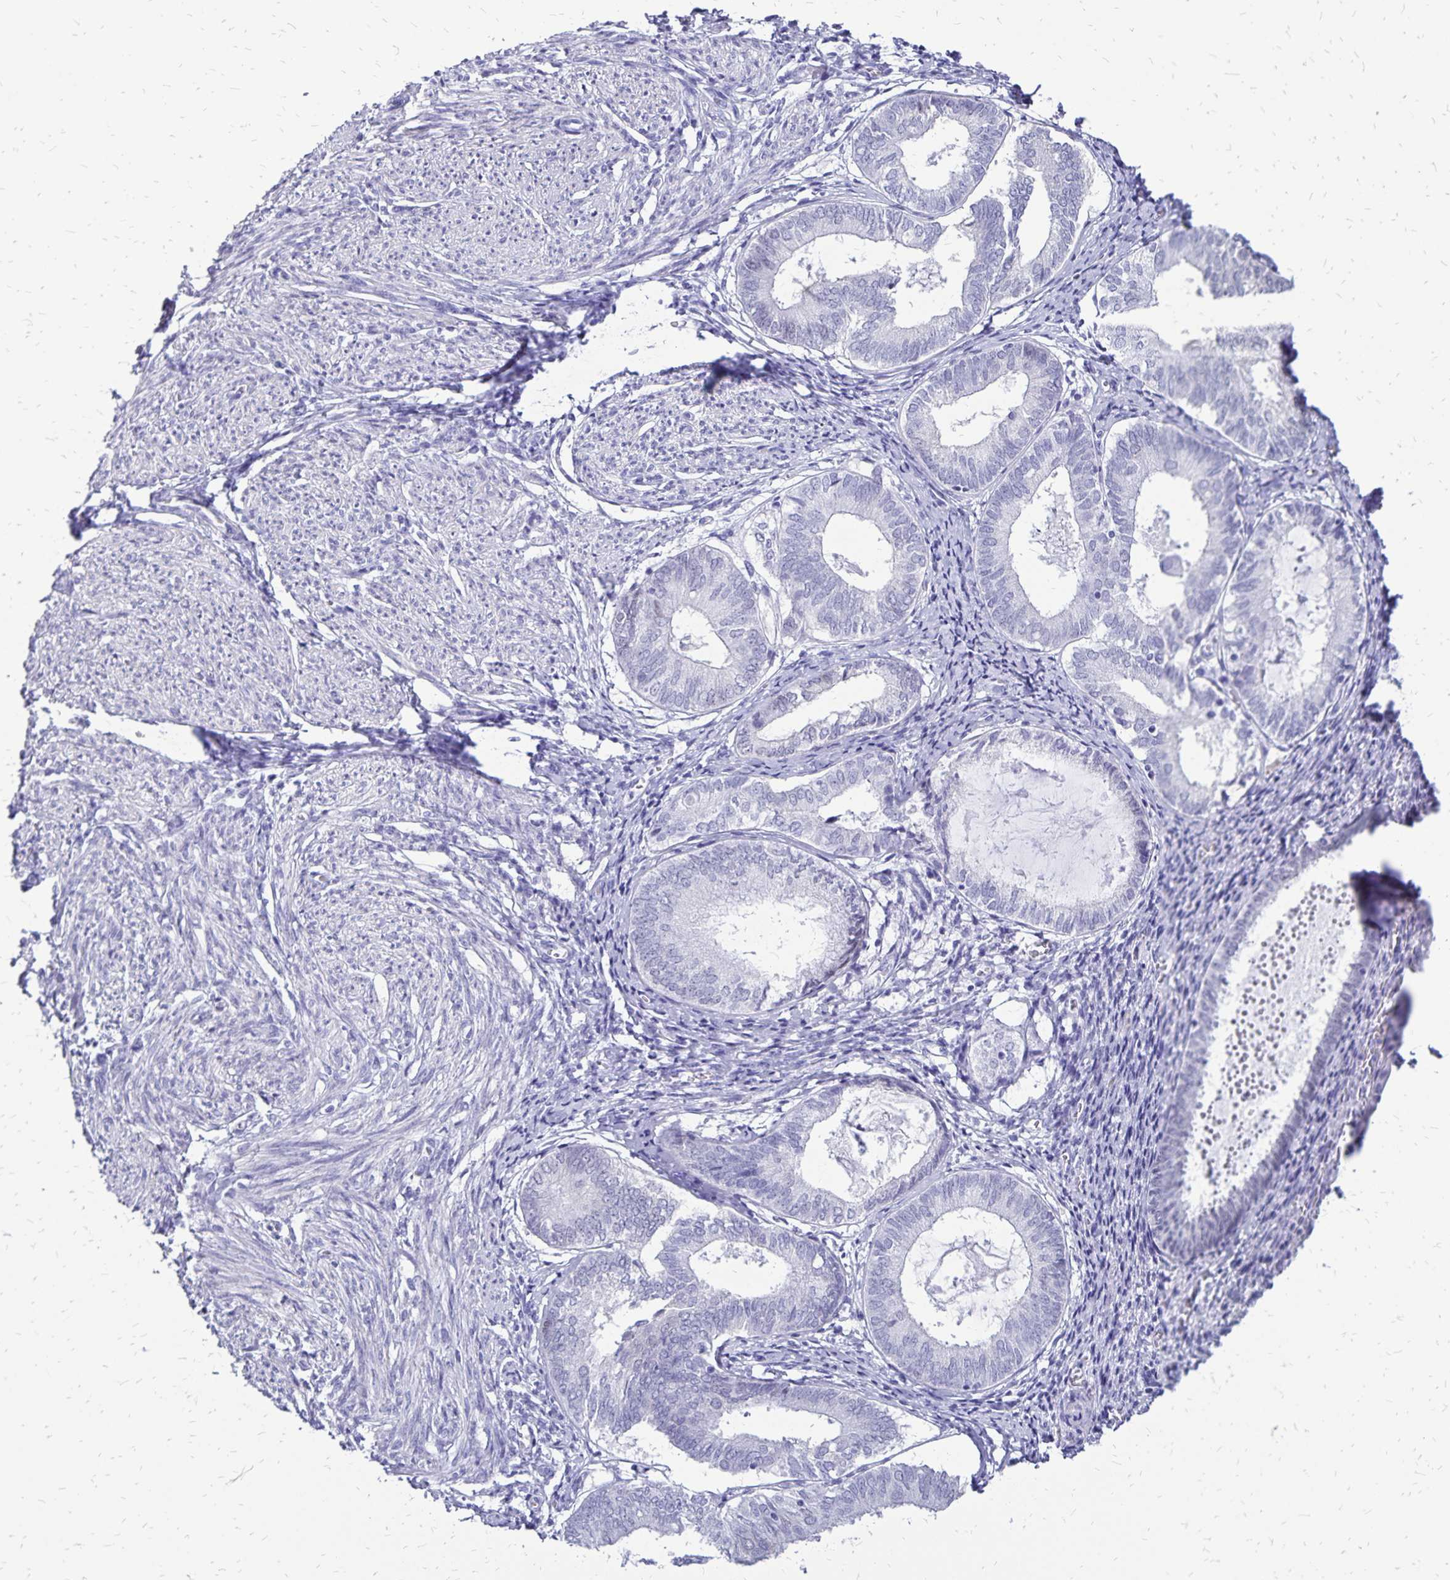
{"staining": {"intensity": "negative", "quantity": "none", "location": "none"}, "tissue": "endometrium", "cell_type": "Cells in endometrial stroma", "image_type": "normal", "snomed": [{"axis": "morphology", "description": "Normal tissue, NOS"}, {"axis": "topography", "description": "Endometrium"}], "caption": "Immunohistochemistry (IHC) image of benign human endometrium stained for a protein (brown), which reveals no positivity in cells in endometrial stroma.", "gene": "HMGB3", "patient": {"sex": "female", "age": 50}}